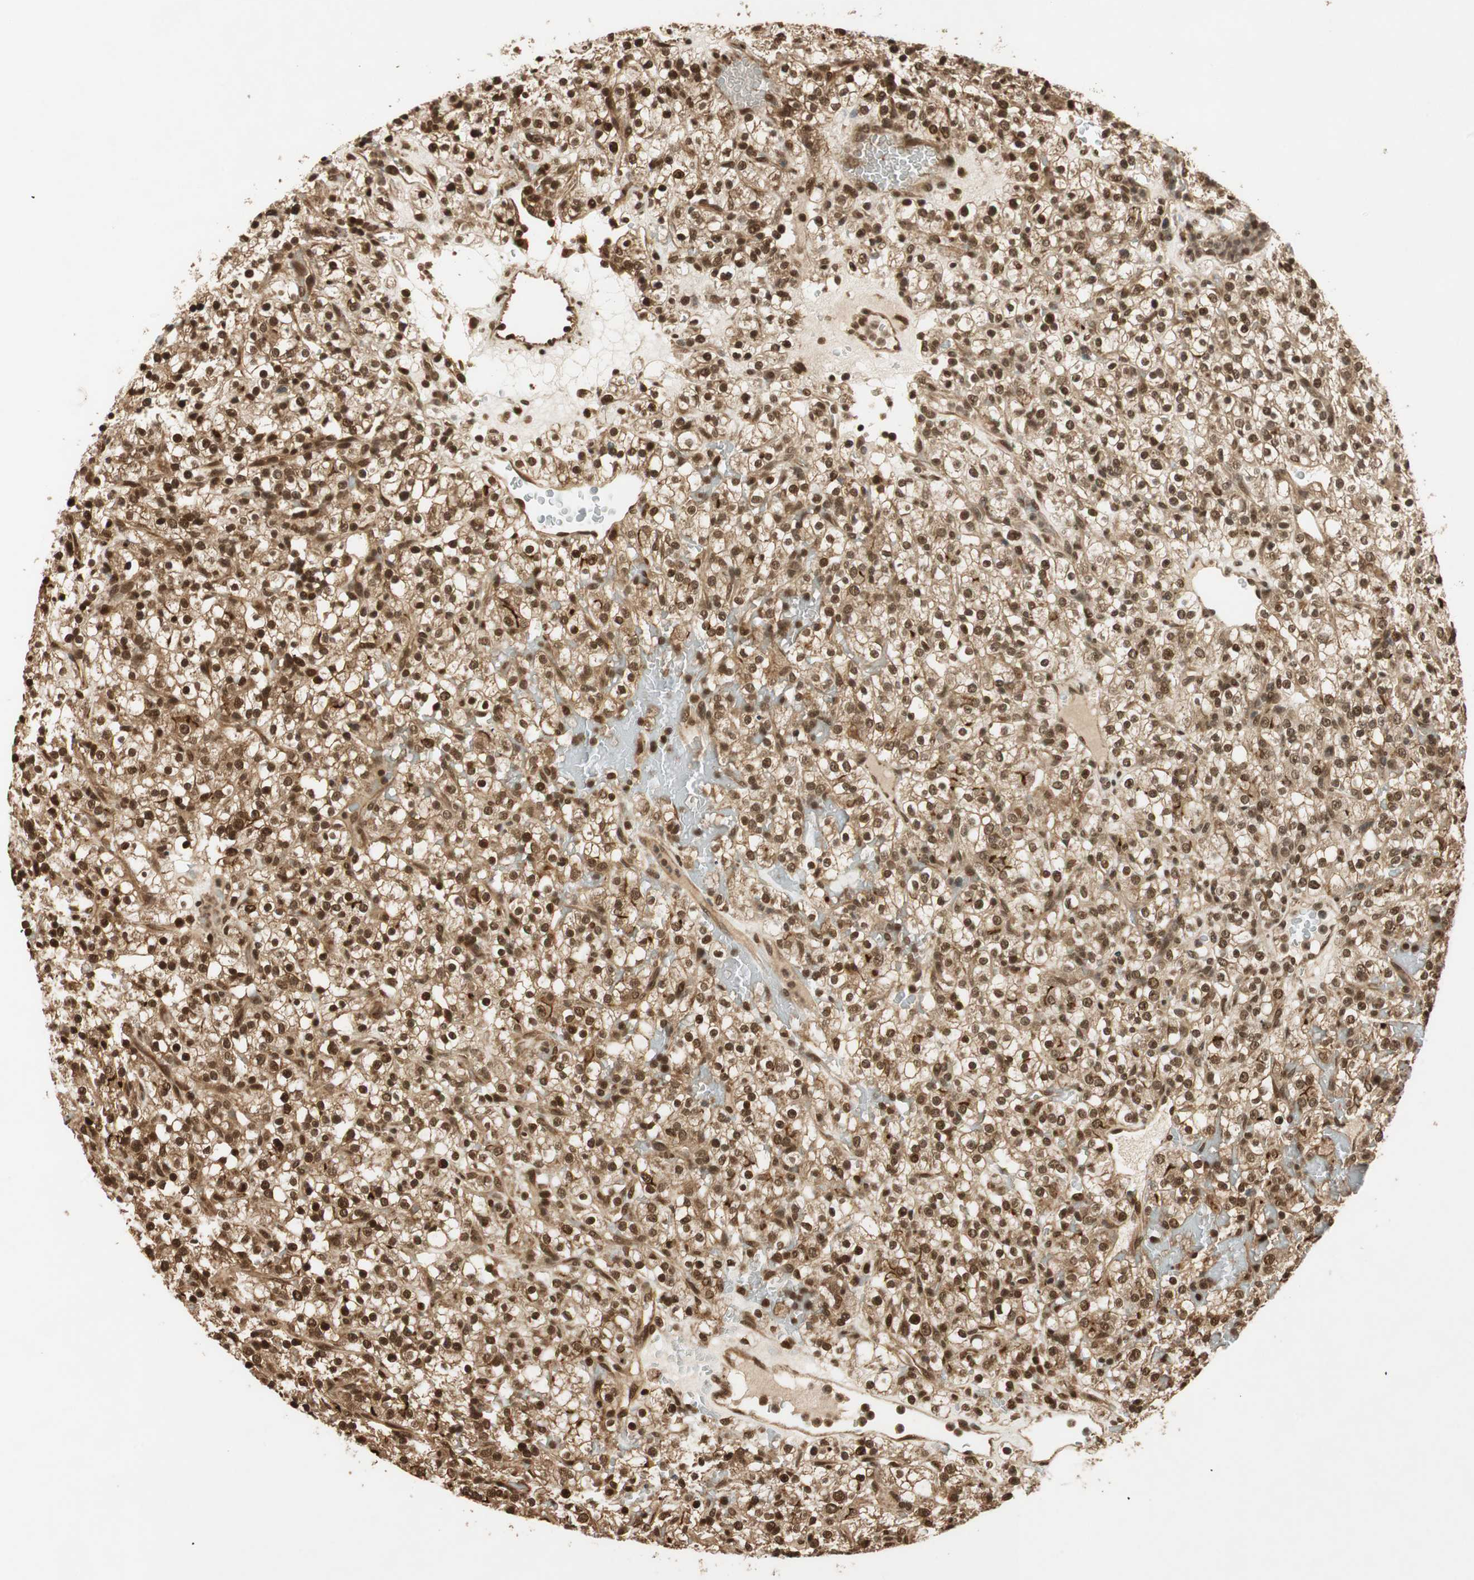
{"staining": {"intensity": "strong", "quantity": ">75%", "location": "cytoplasmic/membranous,nuclear"}, "tissue": "renal cancer", "cell_type": "Tumor cells", "image_type": "cancer", "snomed": [{"axis": "morphology", "description": "Normal tissue, NOS"}, {"axis": "morphology", "description": "Adenocarcinoma, NOS"}, {"axis": "topography", "description": "Kidney"}], "caption": "A brown stain shows strong cytoplasmic/membranous and nuclear staining of a protein in human adenocarcinoma (renal) tumor cells. The protein is stained brown, and the nuclei are stained in blue (DAB IHC with brightfield microscopy, high magnification).", "gene": "RPA3", "patient": {"sex": "female", "age": 72}}